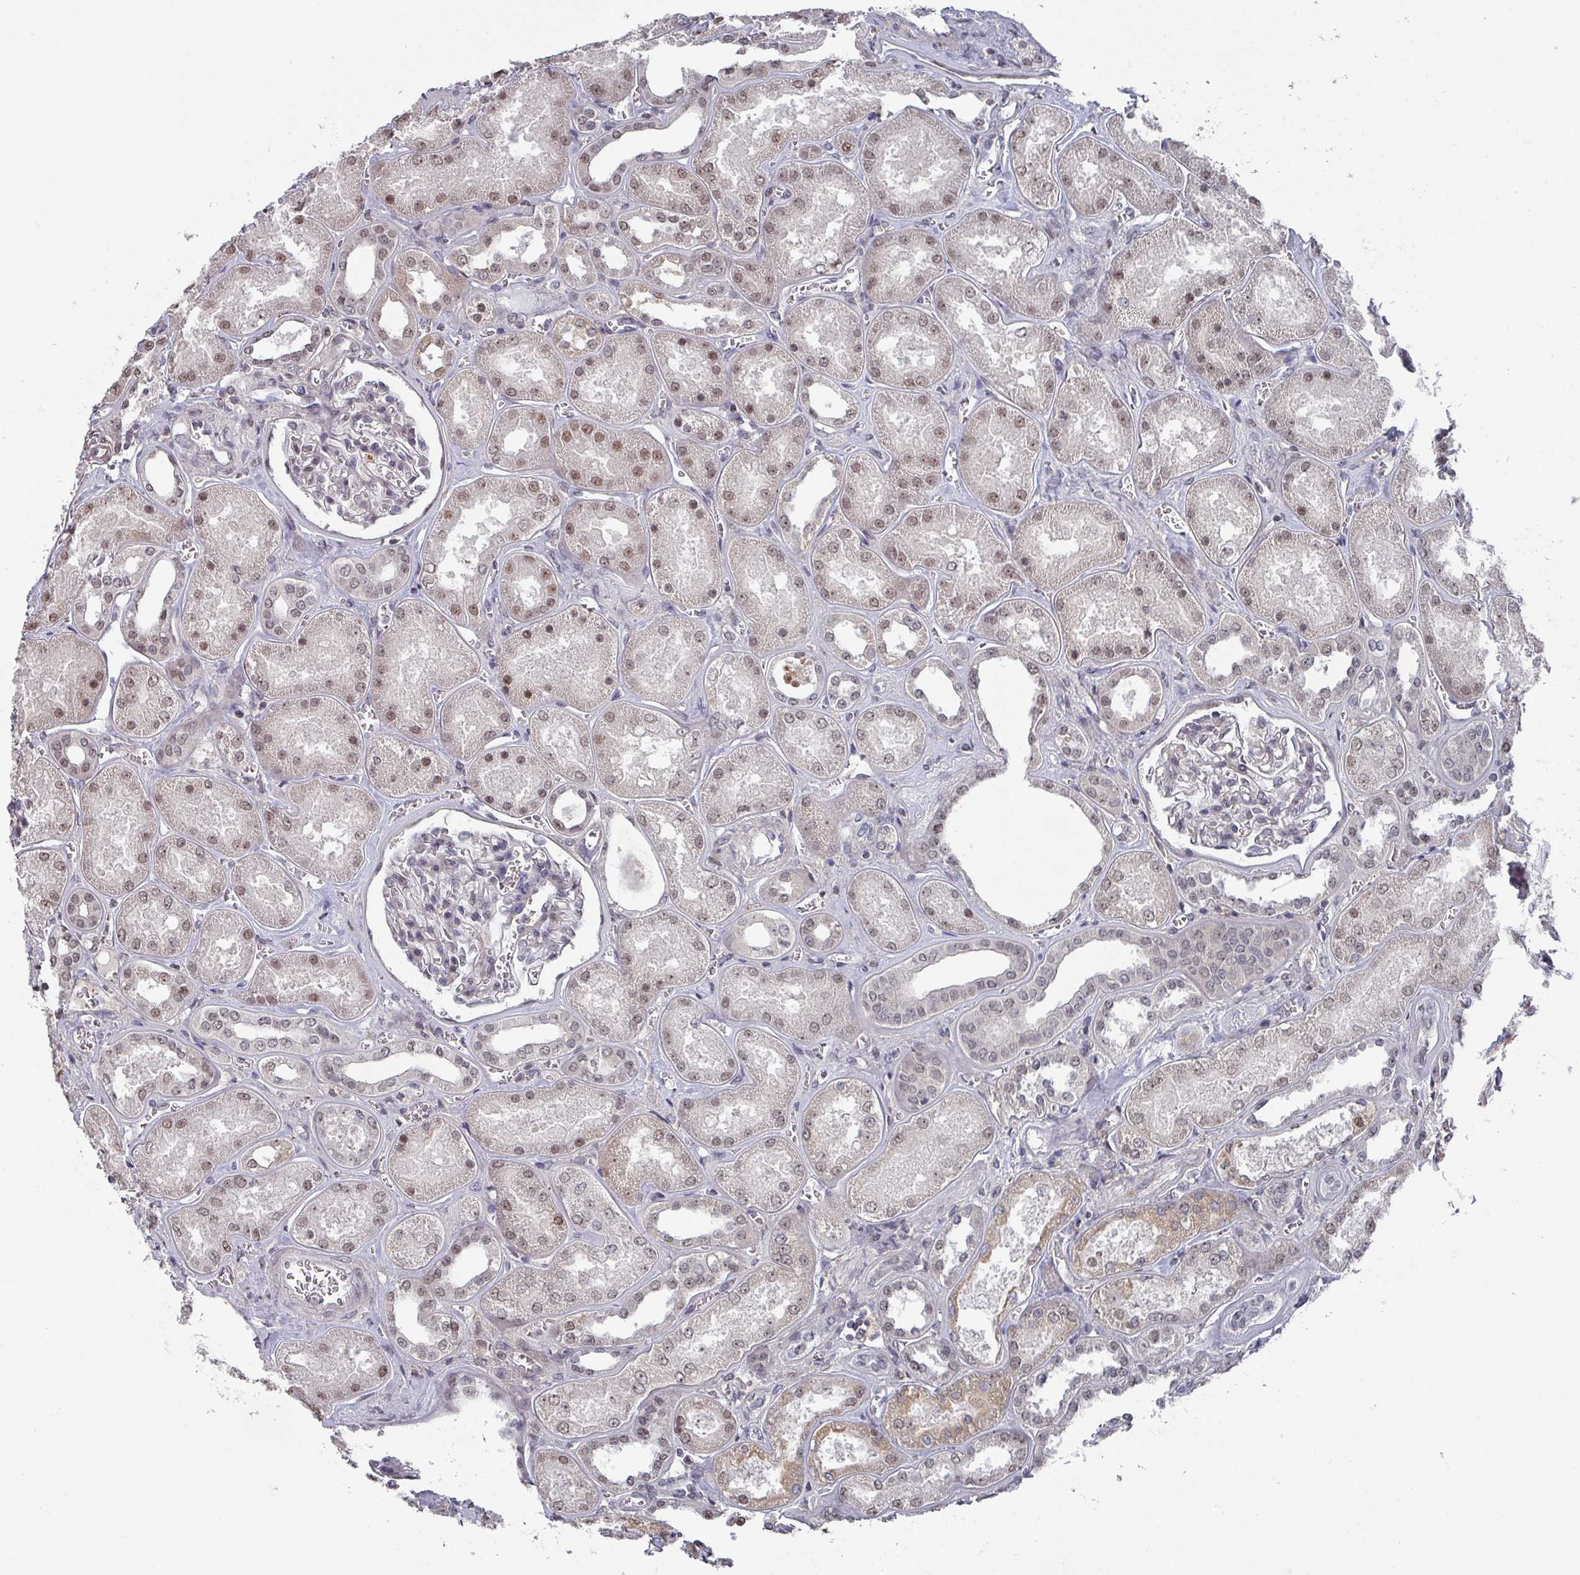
{"staining": {"intensity": "weak", "quantity": "<25%", "location": "nuclear"}, "tissue": "kidney", "cell_type": "Cells in glomeruli", "image_type": "normal", "snomed": [{"axis": "morphology", "description": "Normal tissue, NOS"}, {"axis": "morphology", "description": "Adenocarcinoma, NOS"}, {"axis": "topography", "description": "Kidney"}], "caption": "Immunohistochemical staining of normal human kidney shows no significant staining in cells in glomeruli. (DAB (3,3'-diaminobenzidine) IHC, high magnification).", "gene": "ZNF654", "patient": {"sex": "female", "age": 68}}